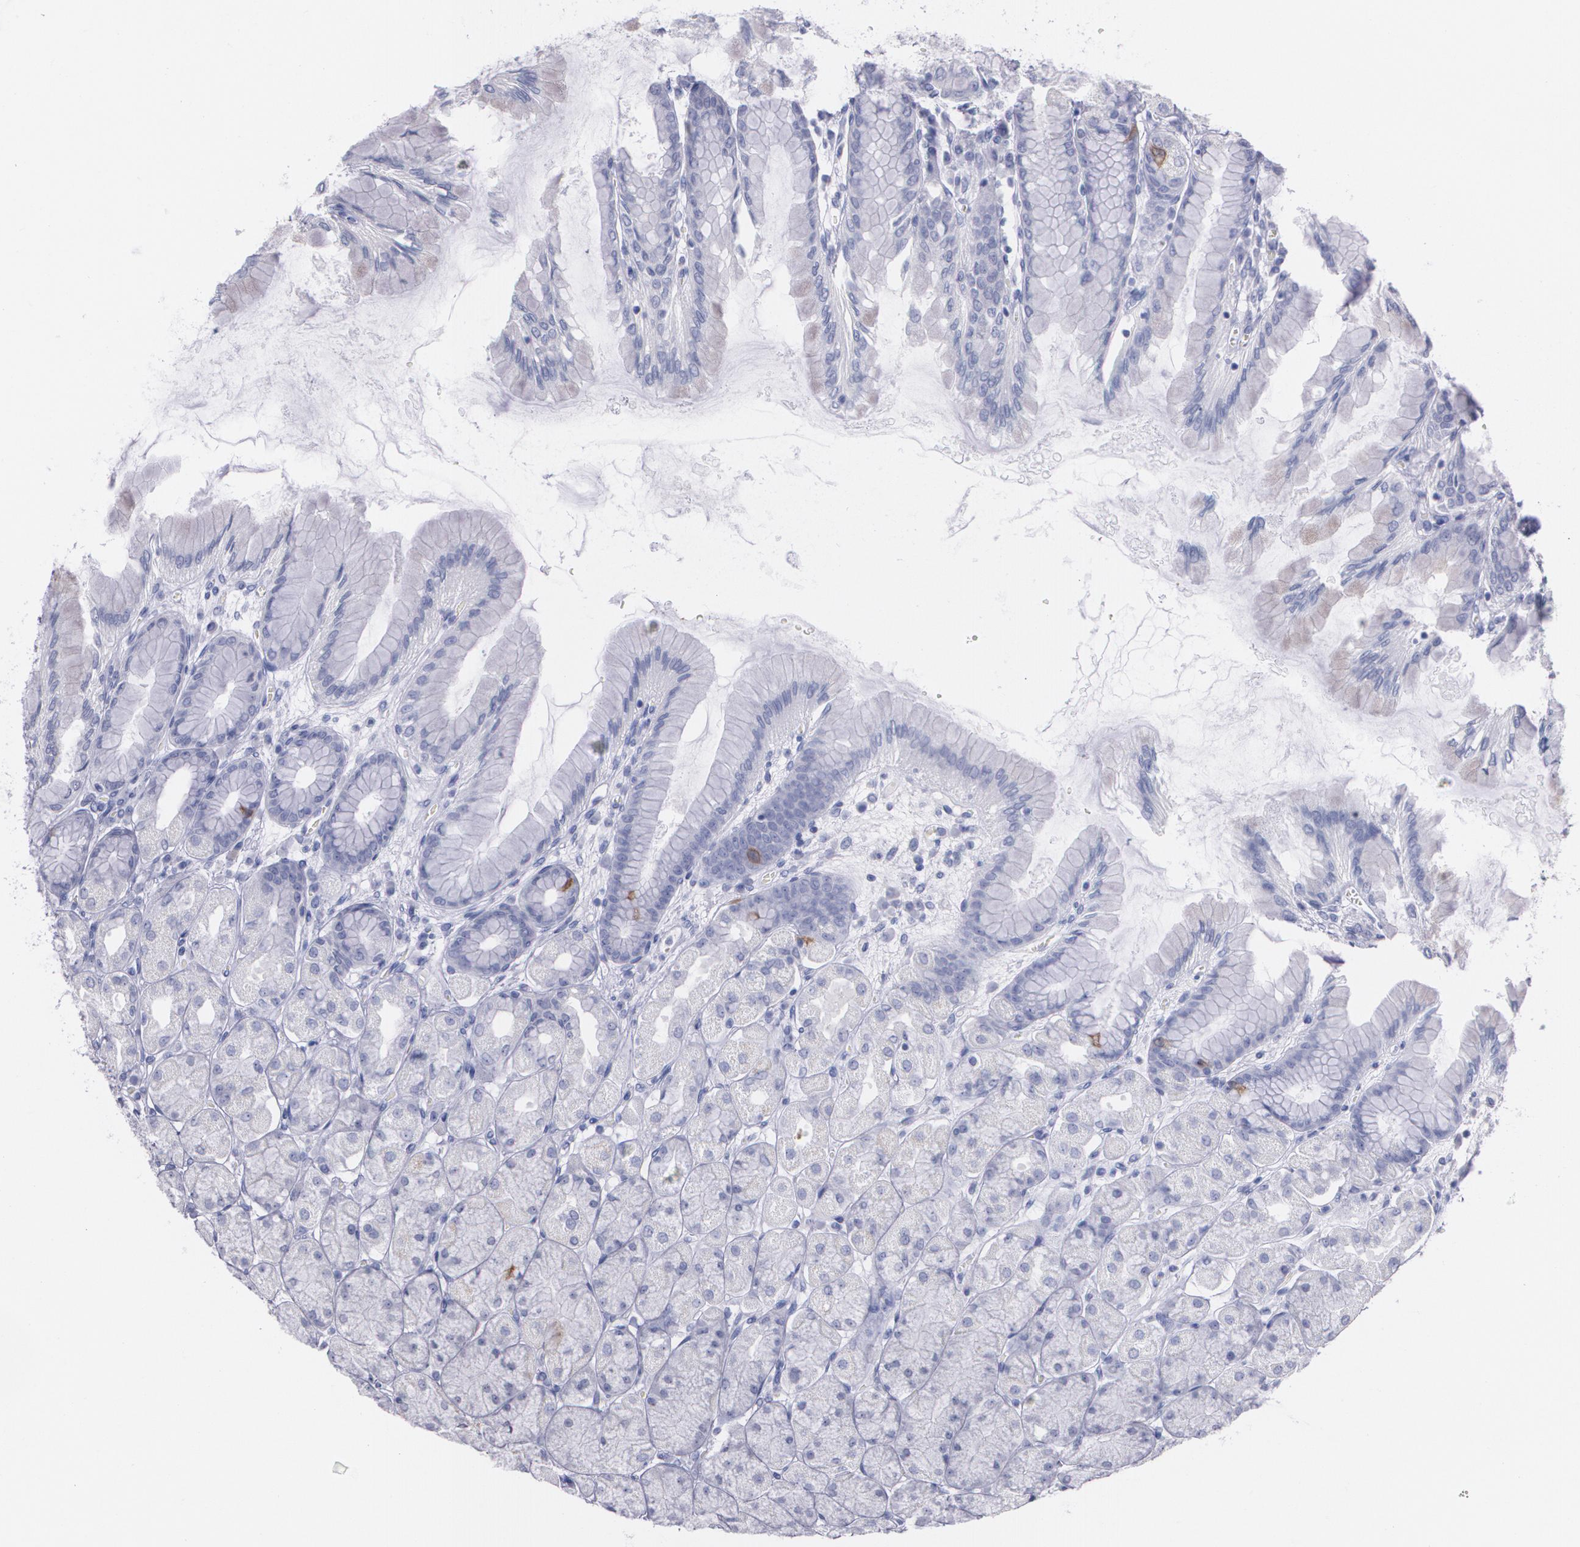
{"staining": {"intensity": "strong", "quantity": "<25%", "location": "cytoplasmic/membranous"}, "tissue": "stomach", "cell_type": "Glandular cells", "image_type": "normal", "snomed": [{"axis": "morphology", "description": "Normal tissue, NOS"}, {"axis": "topography", "description": "Stomach, upper"}], "caption": "Immunohistochemistry histopathology image of unremarkable stomach: human stomach stained using IHC demonstrates medium levels of strong protein expression localized specifically in the cytoplasmic/membranous of glandular cells, appearing as a cytoplasmic/membranous brown color.", "gene": "HMMR", "patient": {"sex": "female", "age": 56}}